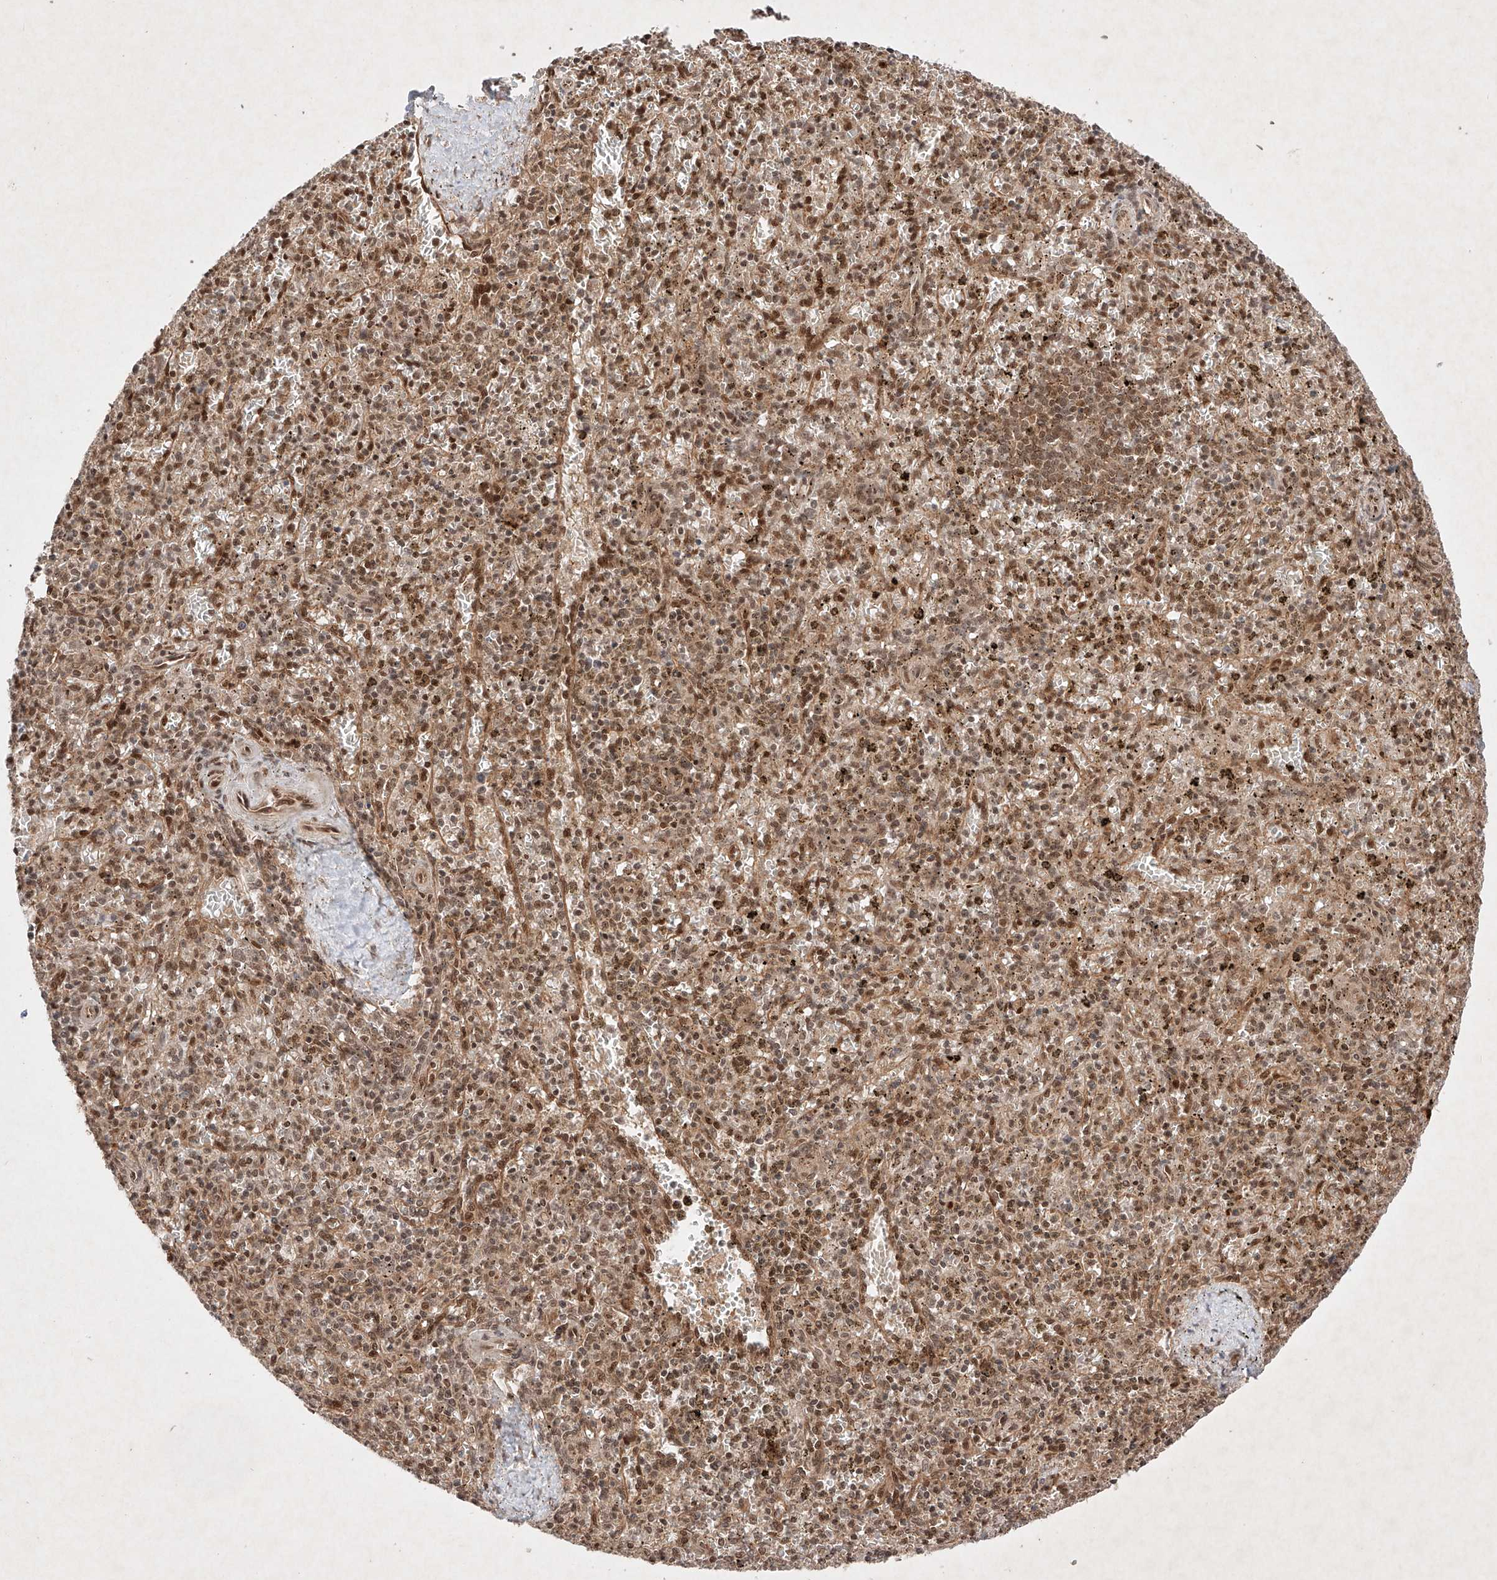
{"staining": {"intensity": "moderate", "quantity": ">75%", "location": "nuclear"}, "tissue": "spleen", "cell_type": "Cells in red pulp", "image_type": "normal", "snomed": [{"axis": "morphology", "description": "Normal tissue, NOS"}, {"axis": "topography", "description": "Spleen"}], "caption": "Brown immunohistochemical staining in unremarkable human spleen reveals moderate nuclear positivity in approximately >75% of cells in red pulp. Using DAB (3,3'-diaminobenzidine) (brown) and hematoxylin (blue) stains, captured at high magnification using brightfield microscopy.", "gene": "RNF31", "patient": {"sex": "male", "age": 72}}